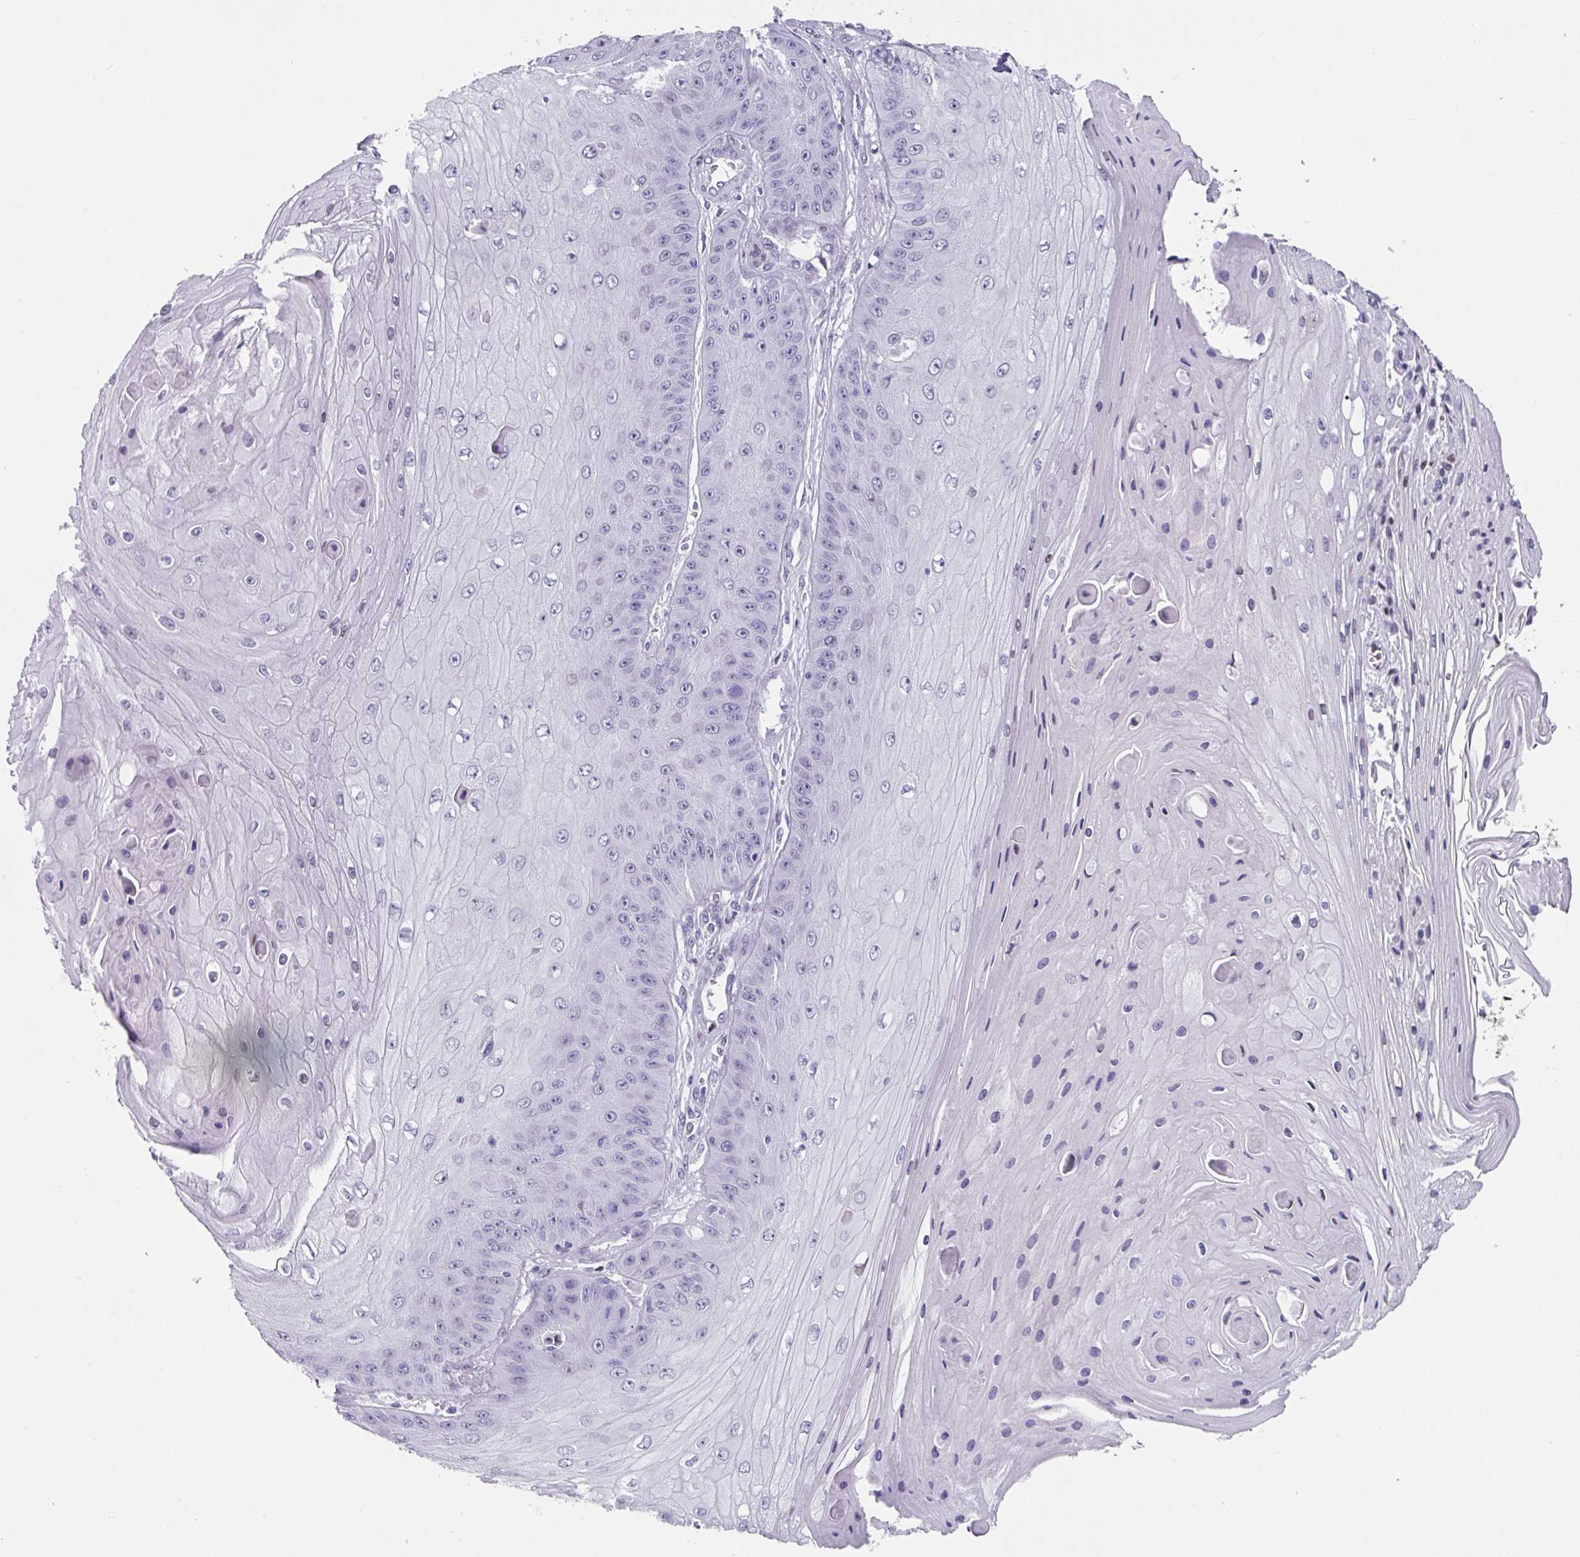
{"staining": {"intensity": "negative", "quantity": "none", "location": "none"}, "tissue": "skin cancer", "cell_type": "Tumor cells", "image_type": "cancer", "snomed": [{"axis": "morphology", "description": "Squamous cell carcinoma, NOS"}, {"axis": "topography", "description": "Skin"}], "caption": "An immunohistochemistry micrograph of skin squamous cell carcinoma is shown. There is no staining in tumor cells of skin squamous cell carcinoma. Brightfield microscopy of IHC stained with DAB (brown) and hematoxylin (blue), captured at high magnification.", "gene": "TCF3", "patient": {"sex": "male", "age": 70}}